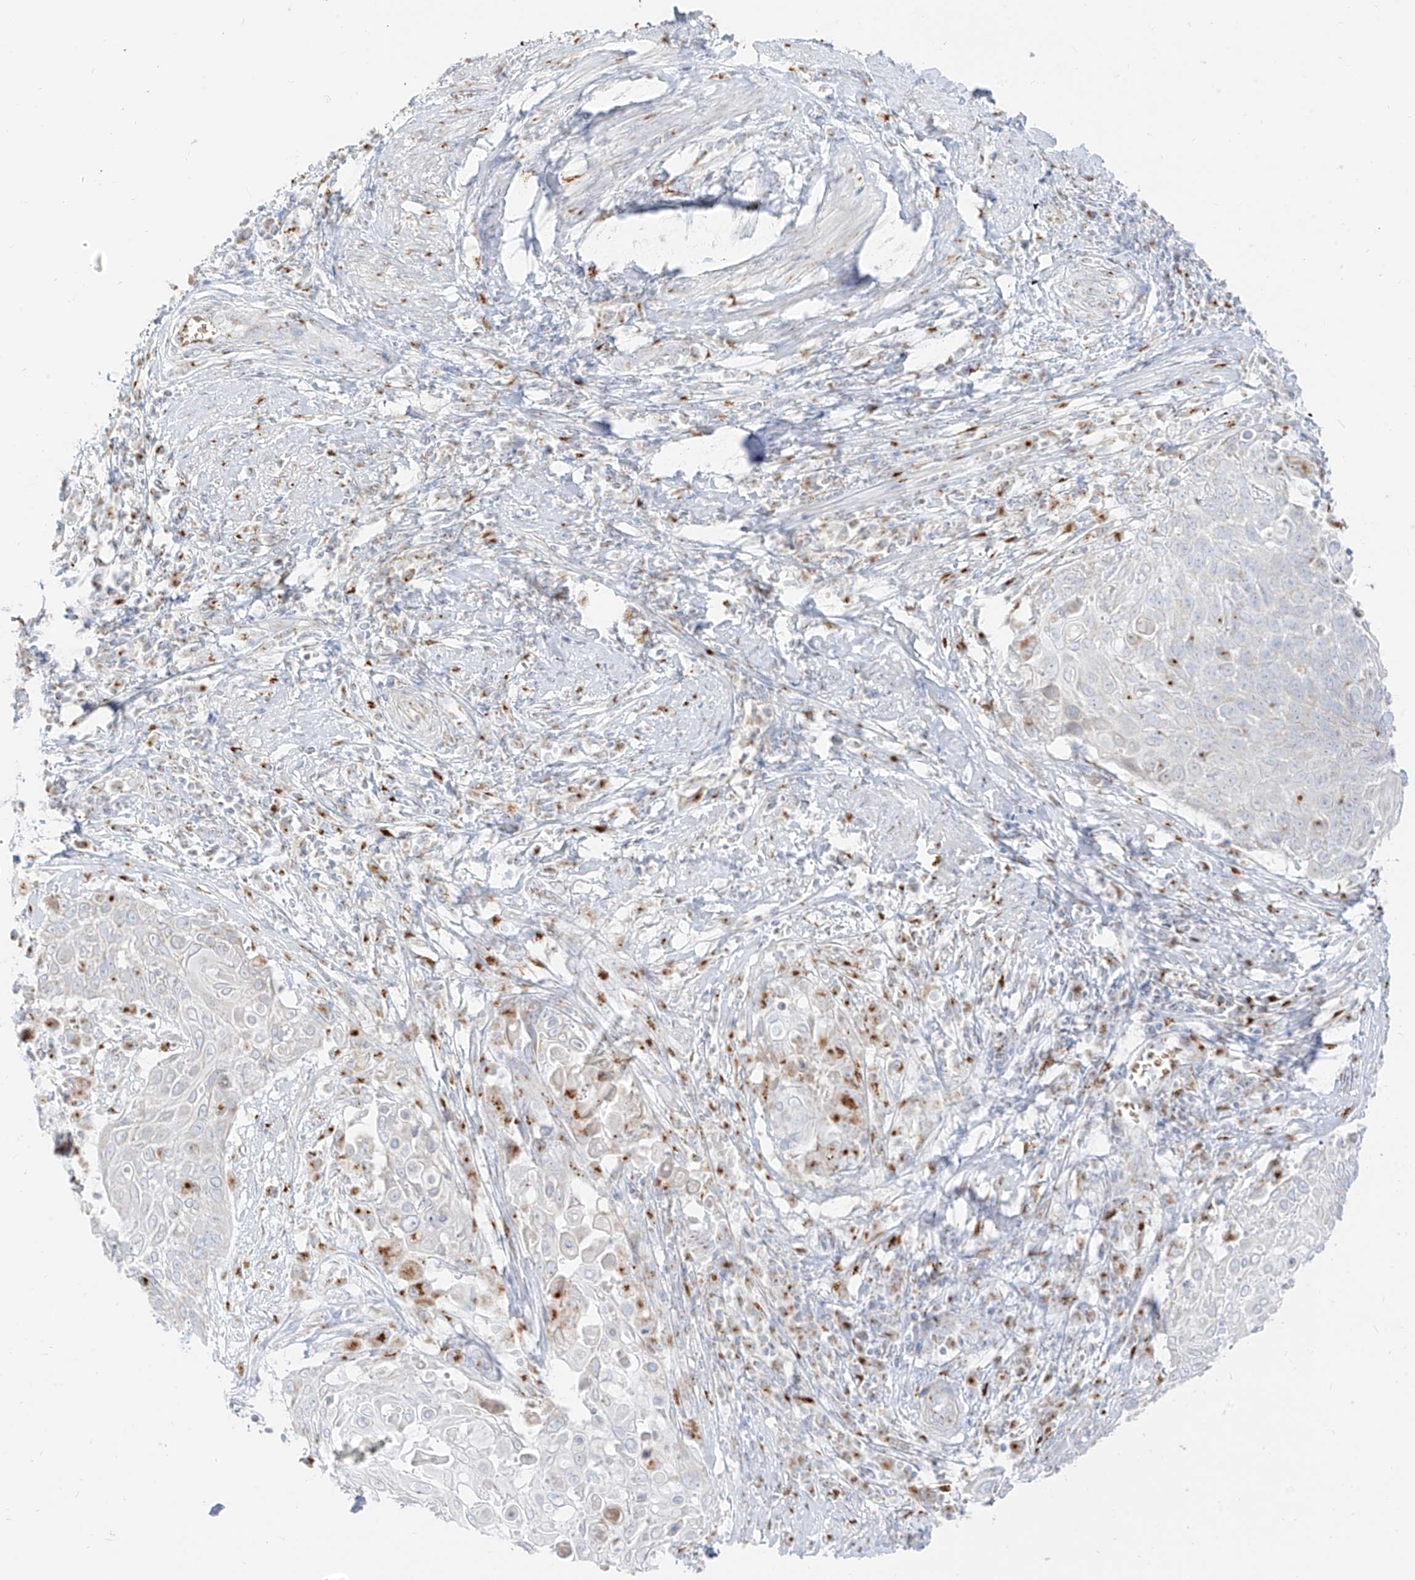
{"staining": {"intensity": "moderate", "quantity": "<25%", "location": "cytoplasmic/membranous"}, "tissue": "cervical cancer", "cell_type": "Tumor cells", "image_type": "cancer", "snomed": [{"axis": "morphology", "description": "Squamous cell carcinoma, NOS"}, {"axis": "topography", "description": "Cervix"}], "caption": "A histopathology image of squamous cell carcinoma (cervical) stained for a protein shows moderate cytoplasmic/membranous brown staining in tumor cells.", "gene": "TMEM87B", "patient": {"sex": "female", "age": 39}}